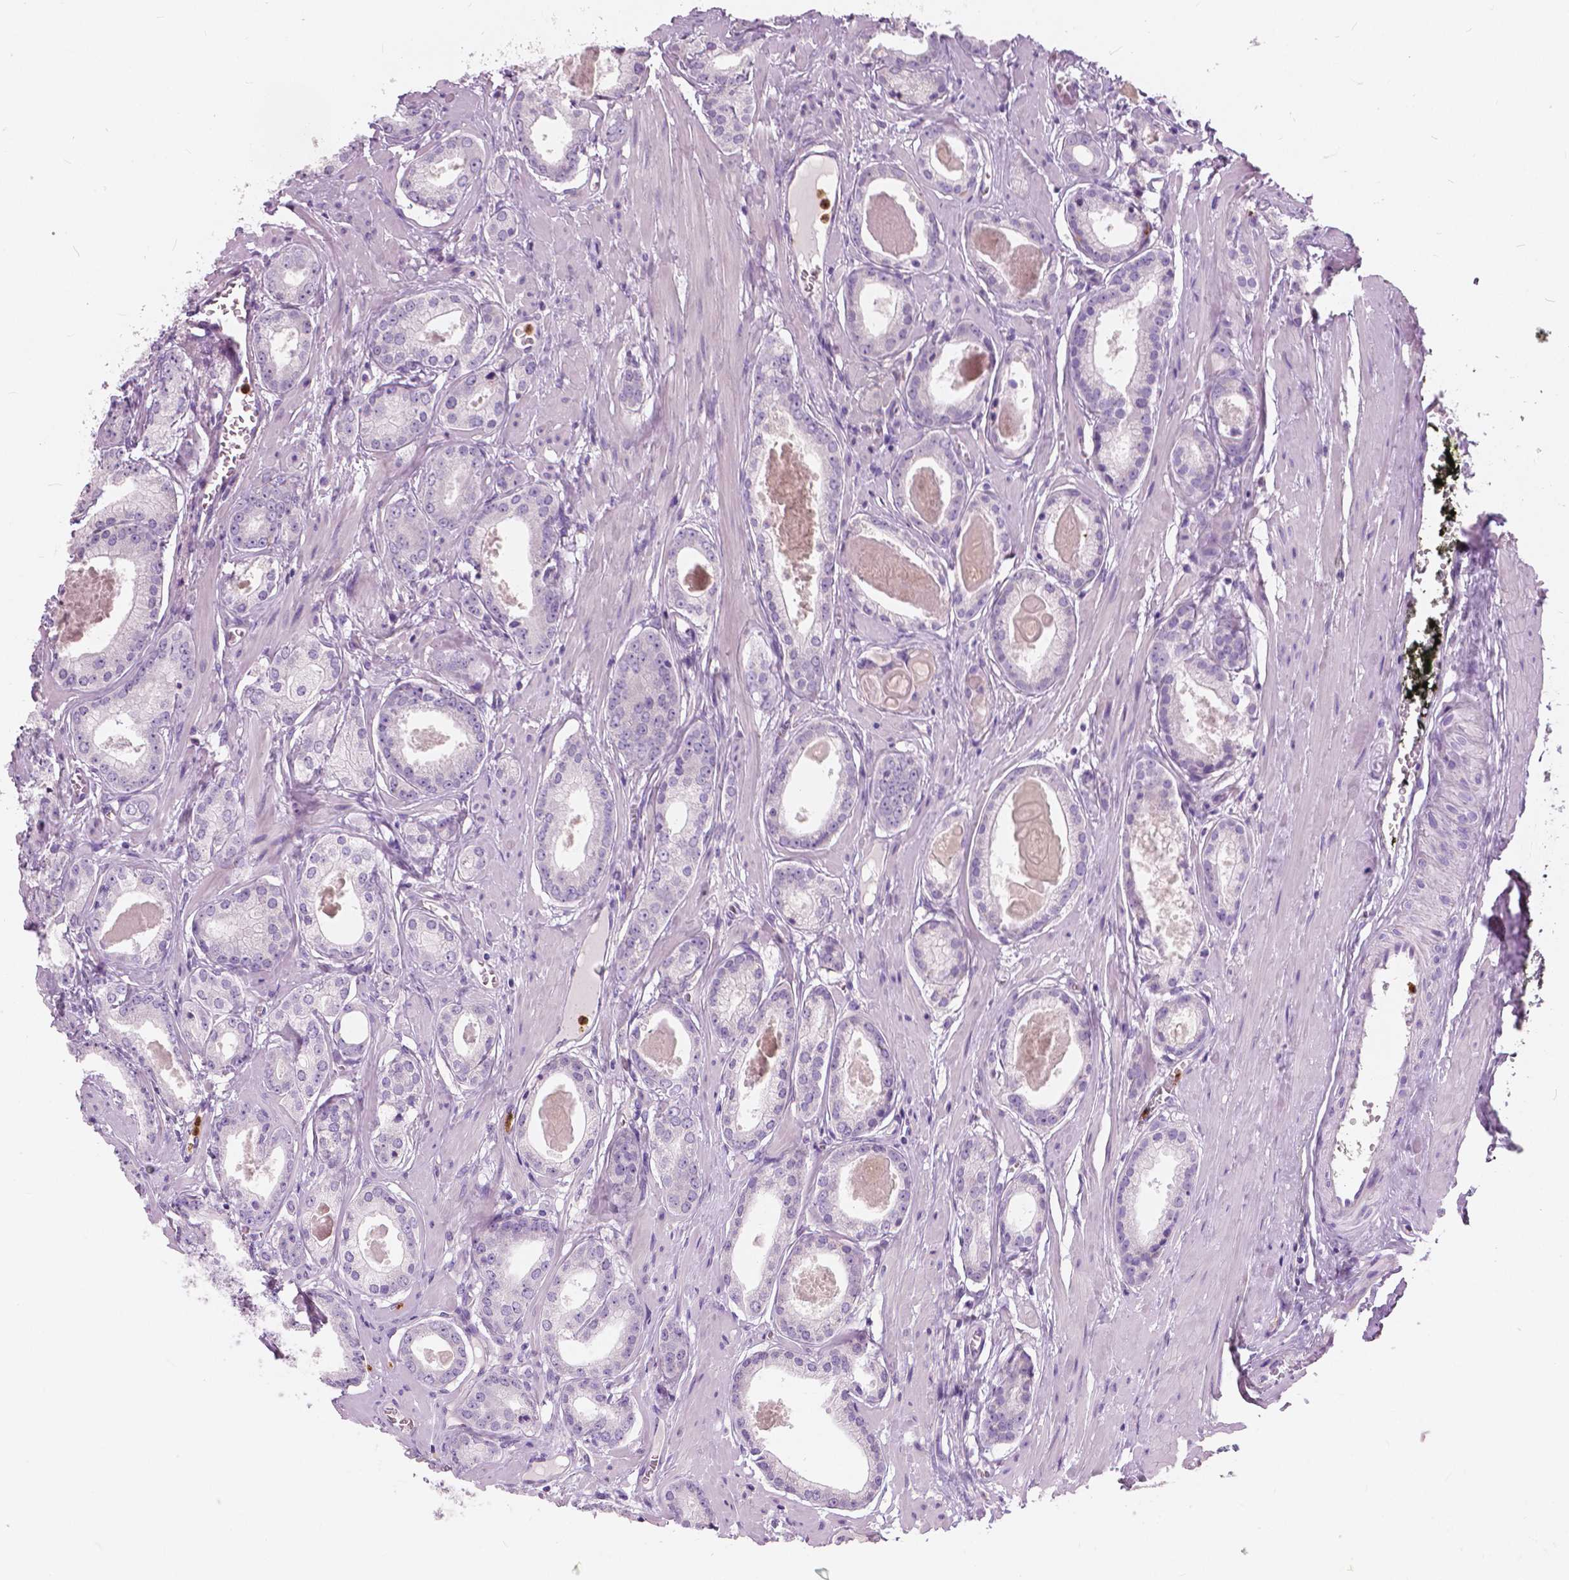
{"staining": {"intensity": "negative", "quantity": "none", "location": "none"}, "tissue": "prostate cancer", "cell_type": "Tumor cells", "image_type": "cancer", "snomed": [{"axis": "morphology", "description": "Adenocarcinoma, NOS"}, {"axis": "morphology", "description": "Adenocarcinoma, Low grade"}, {"axis": "topography", "description": "Prostate"}], "caption": "A micrograph of human prostate cancer (adenocarcinoma) is negative for staining in tumor cells.", "gene": "CXCR2", "patient": {"sex": "male", "age": 64}}